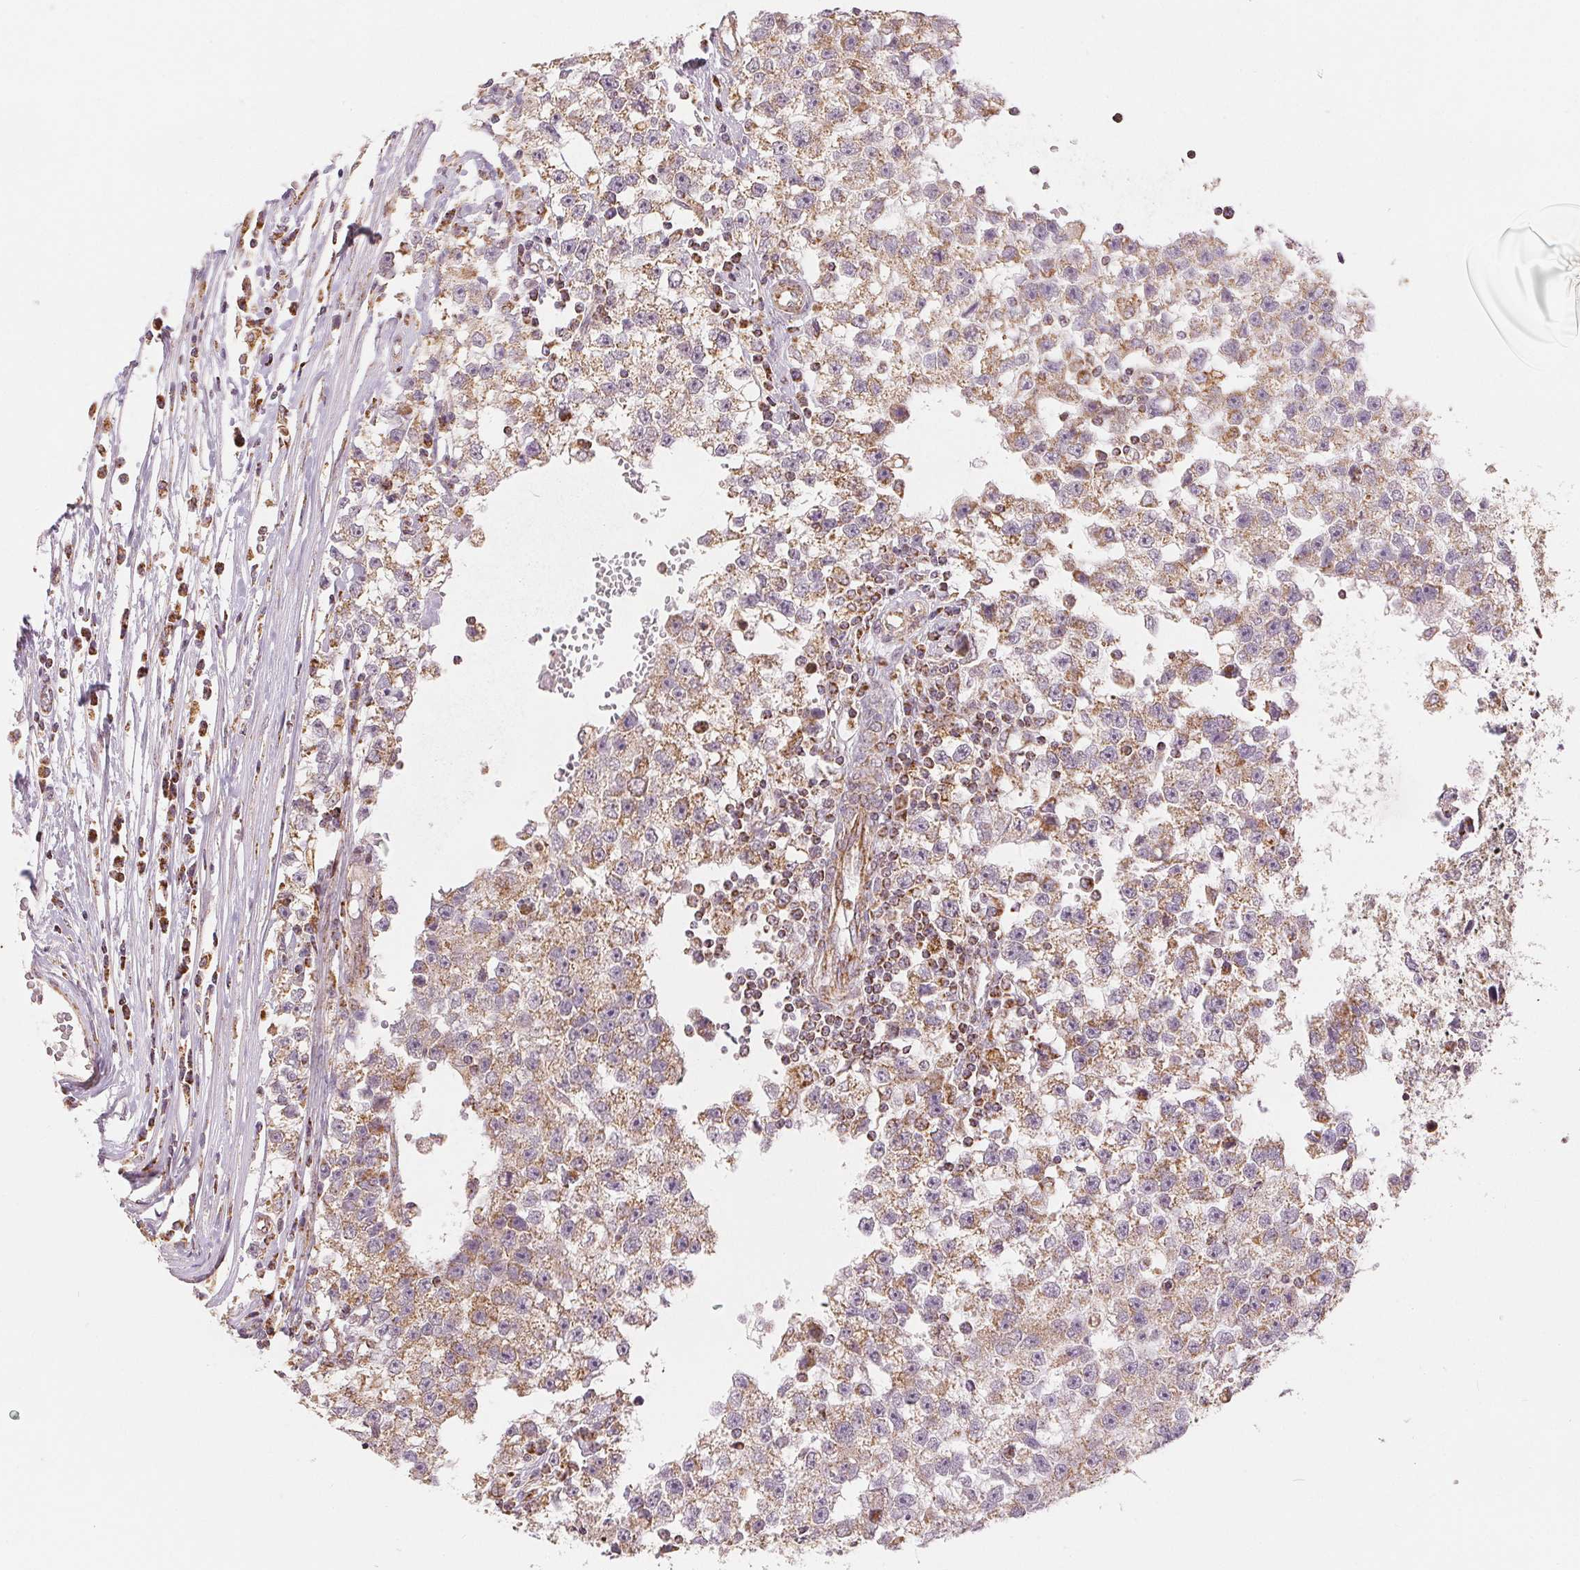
{"staining": {"intensity": "moderate", "quantity": ">75%", "location": "cytoplasmic/membranous"}, "tissue": "testis cancer", "cell_type": "Tumor cells", "image_type": "cancer", "snomed": [{"axis": "morphology", "description": "Seminoma, NOS"}, {"axis": "topography", "description": "Testis"}], "caption": "Testis cancer (seminoma) stained for a protein exhibits moderate cytoplasmic/membranous positivity in tumor cells.", "gene": "SDHB", "patient": {"sex": "male", "age": 34}}